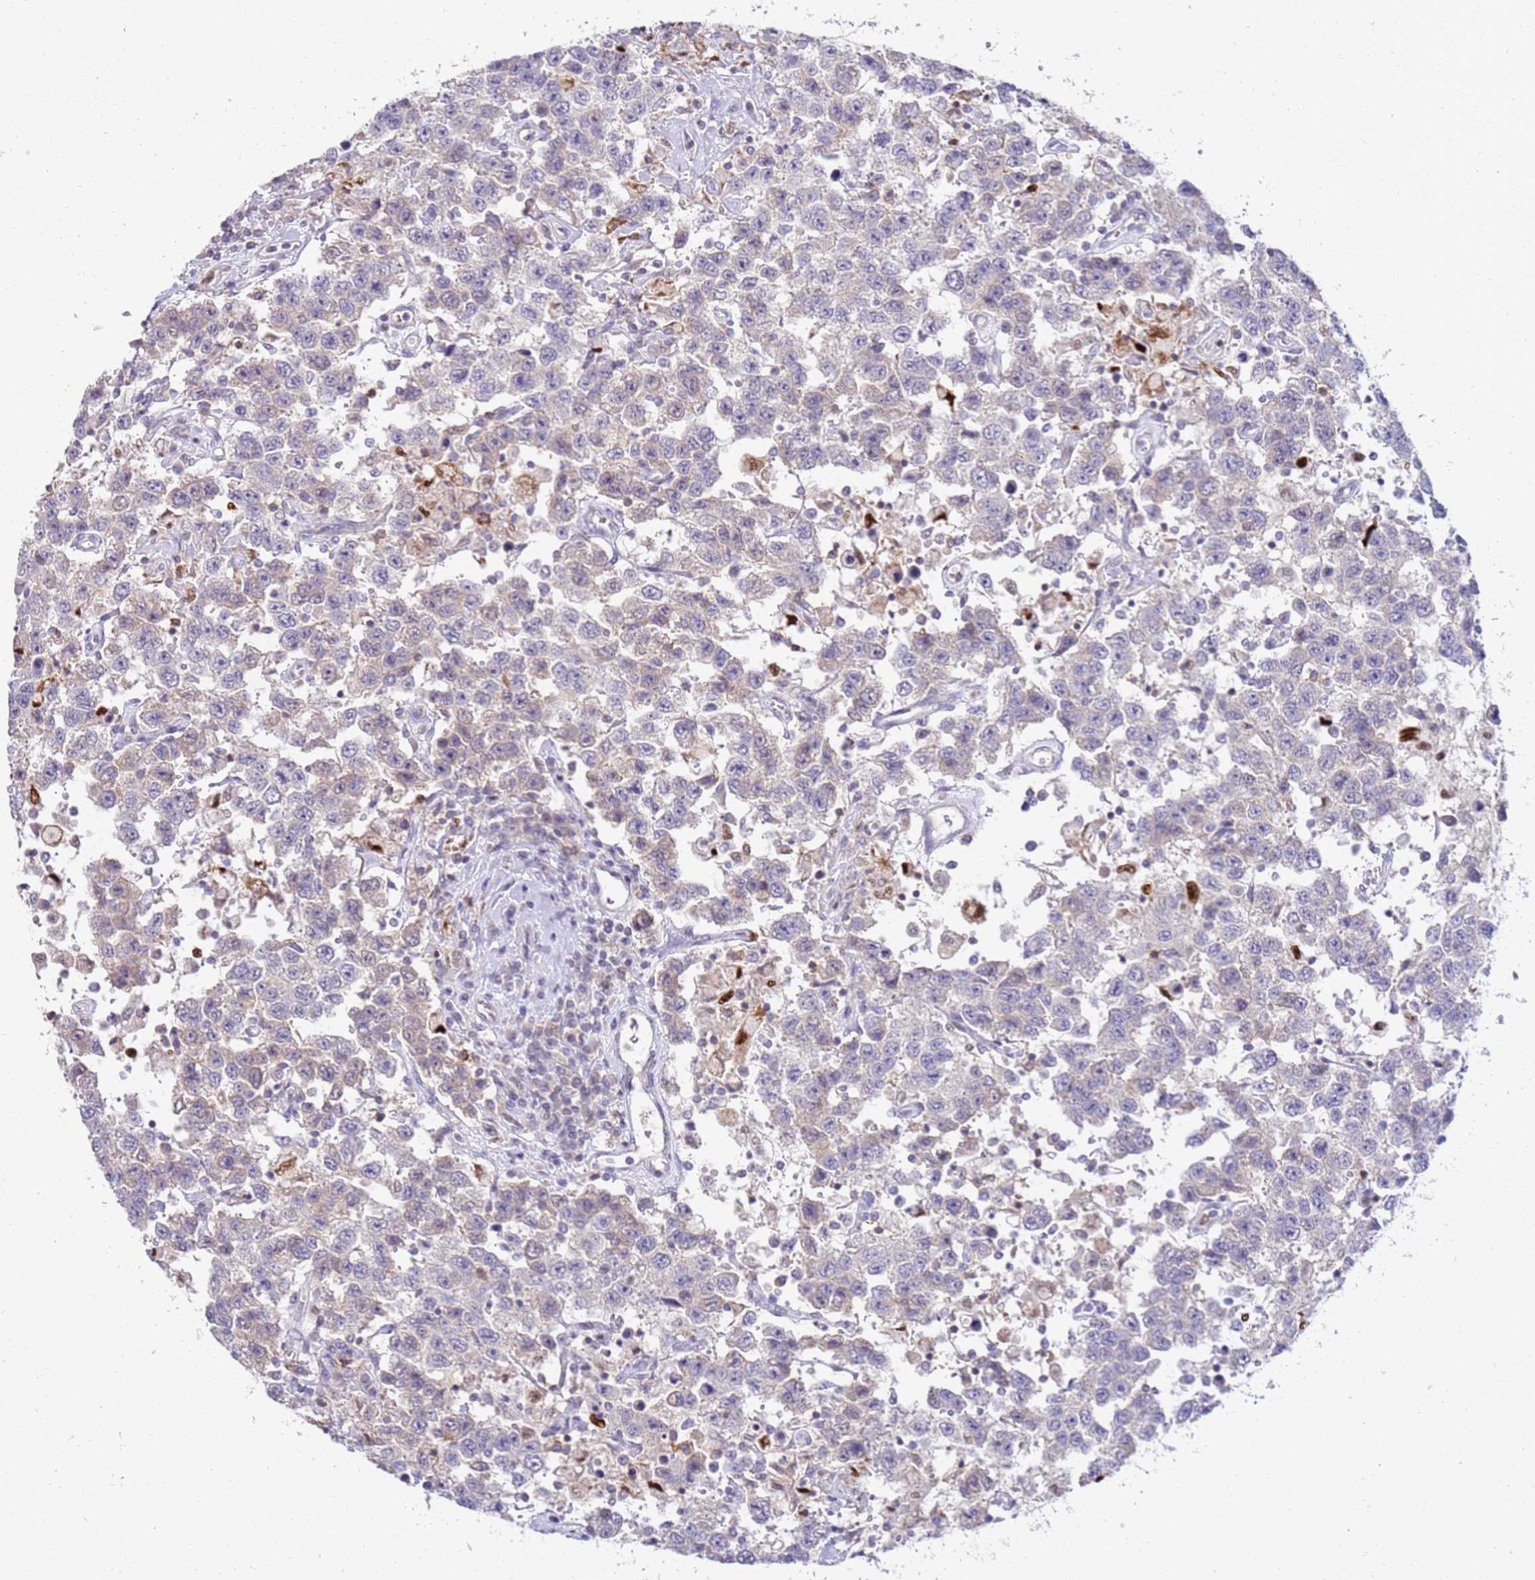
{"staining": {"intensity": "weak", "quantity": "<25%", "location": "cytoplasmic/membranous"}, "tissue": "testis cancer", "cell_type": "Tumor cells", "image_type": "cancer", "snomed": [{"axis": "morphology", "description": "Seminoma, NOS"}, {"axis": "topography", "description": "Testis"}], "caption": "Immunohistochemistry (IHC) of human testis cancer demonstrates no positivity in tumor cells. (DAB immunohistochemistry with hematoxylin counter stain).", "gene": "STK25", "patient": {"sex": "male", "age": 41}}